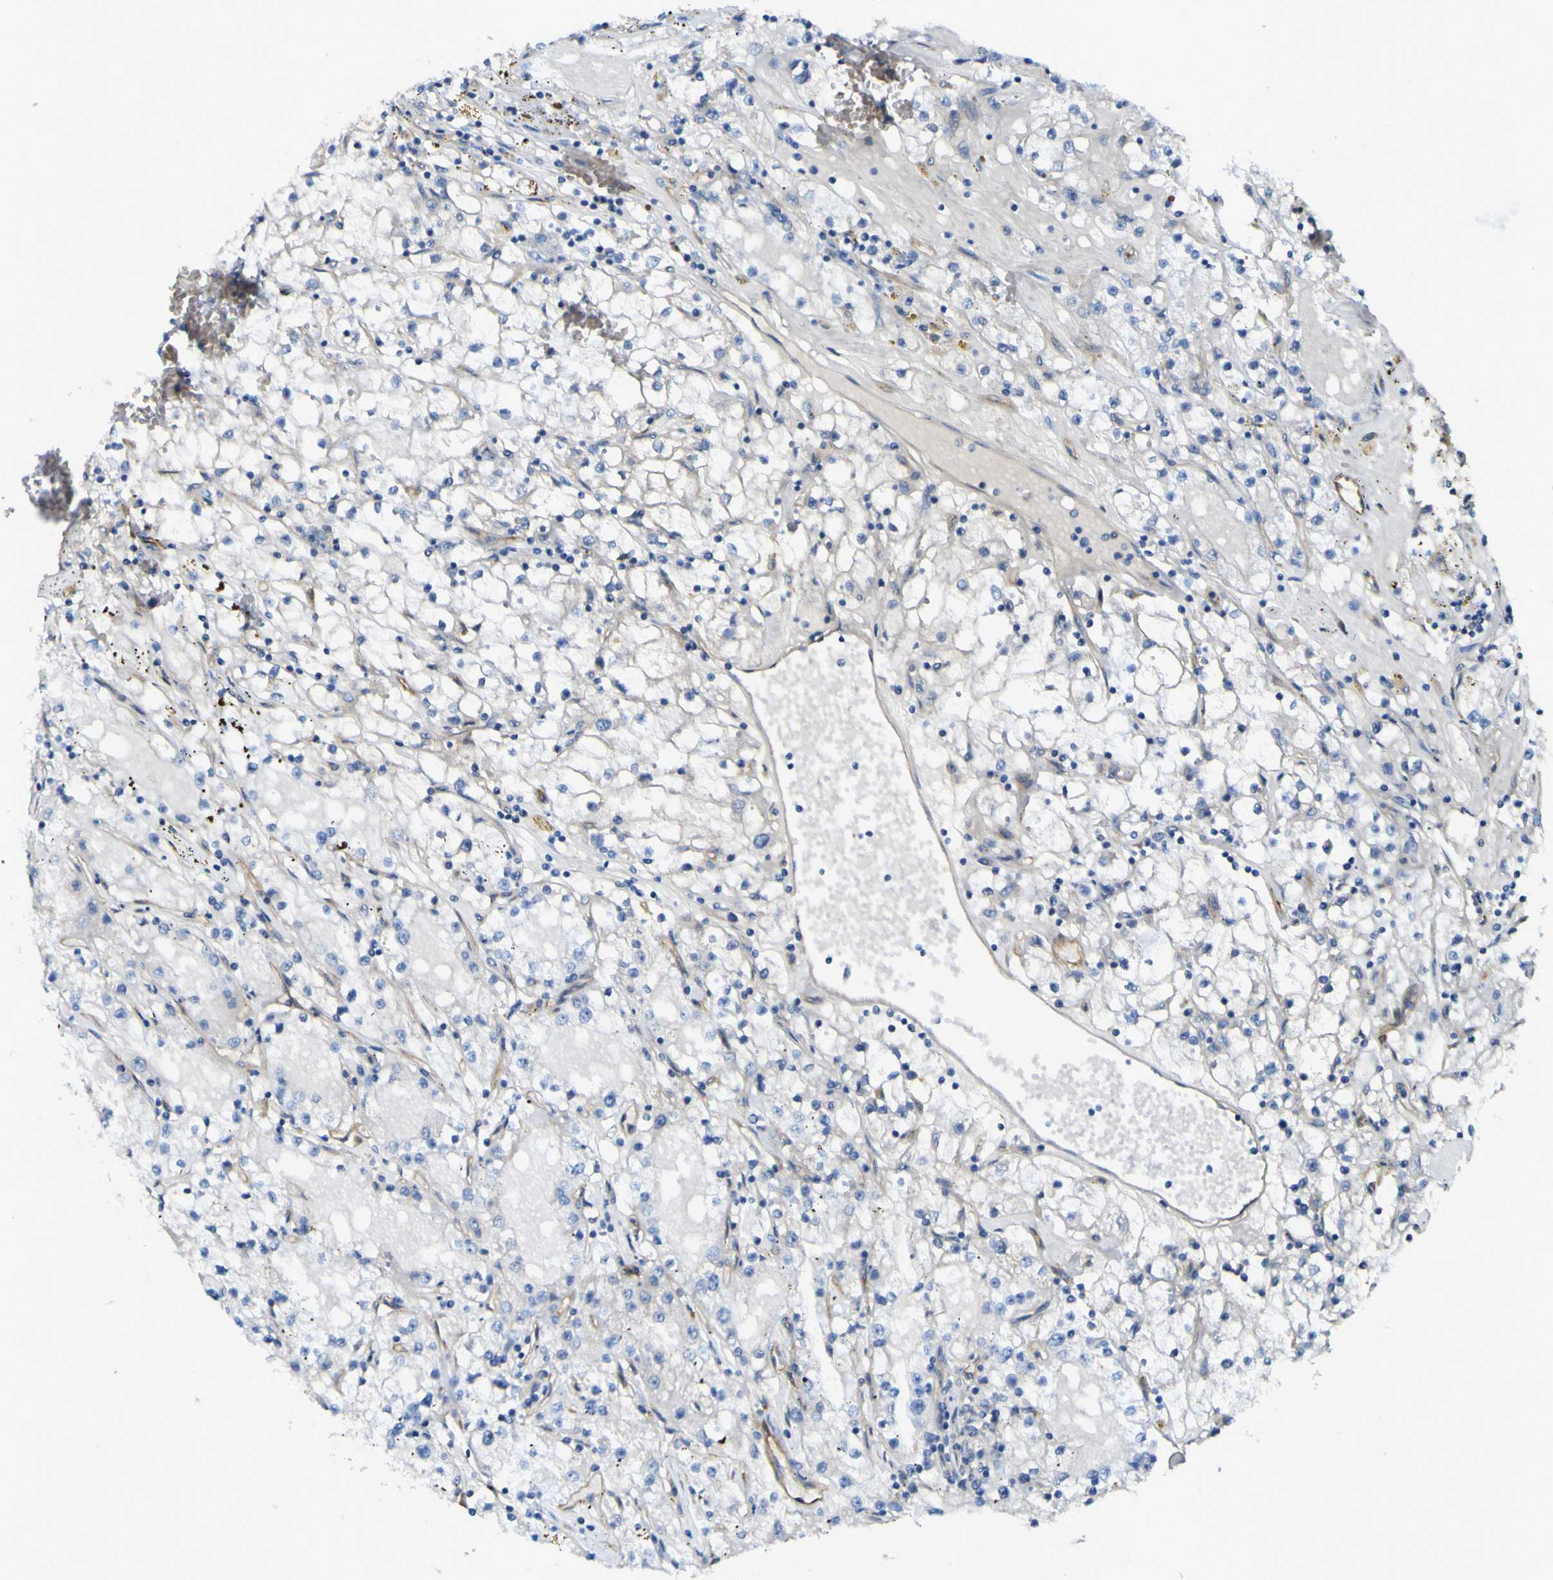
{"staining": {"intensity": "negative", "quantity": "none", "location": "none"}, "tissue": "renal cancer", "cell_type": "Tumor cells", "image_type": "cancer", "snomed": [{"axis": "morphology", "description": "Adenocarcinoma, NOS"}, {"axis": "topography", "description": "Kidney"}], "caption": "Renal cancer (adenocarcinoma) was stained to show a protein in brown. There is no significant expression in tumor cells.", "gene": "CD93", "patient": {"sex": "male", "age": 56}}